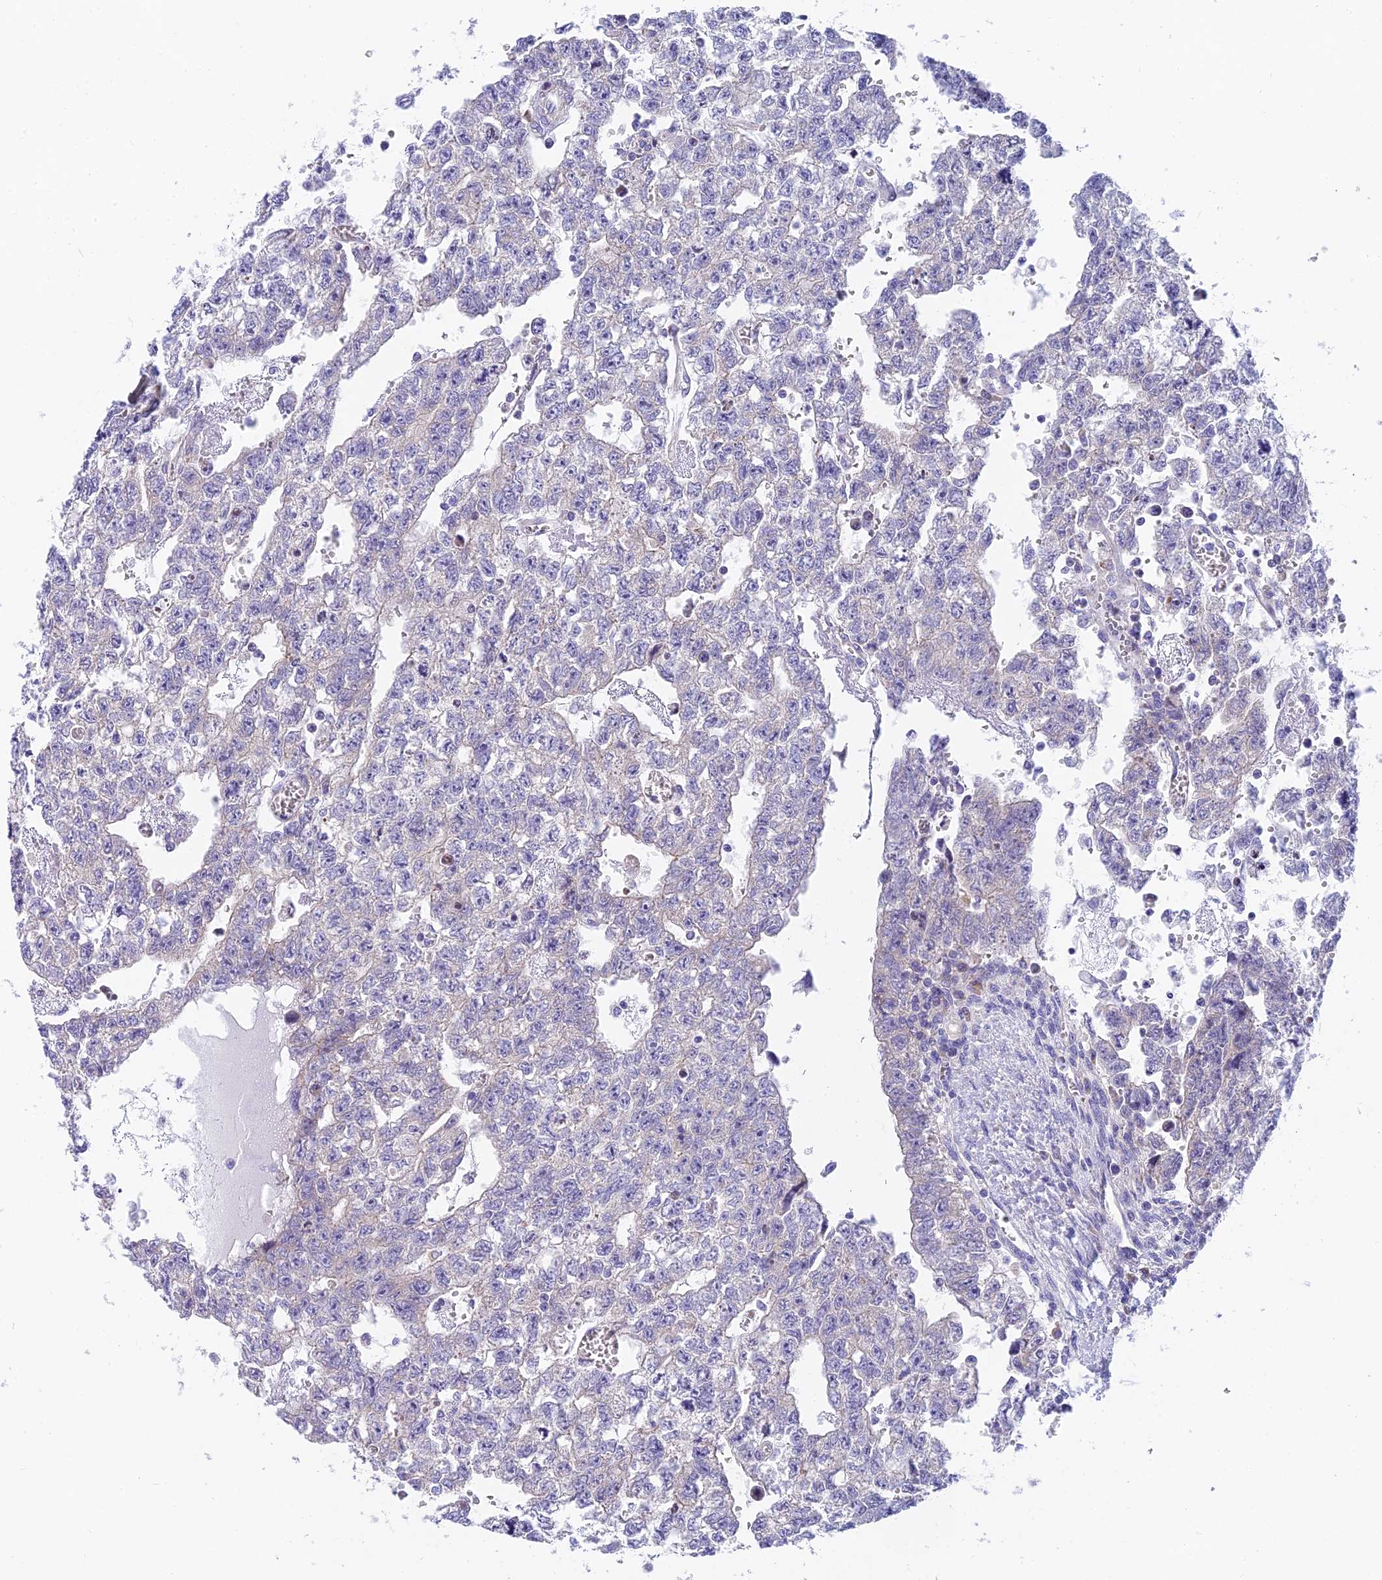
{"staining": {"intensity": "negative", "quantity": "none", "location": "none"}, "tissue": "testis cancer", "cell_type": "Tumor cells", "image_type": "cancer", "snomed": [{"axis": "morphology", "description": "Seminoma, NOS"}, {"axis": "morphology", "description": "Carcinoma, Embryonal, NOS"}, {"axis": "topography", "description": "Testis"}], "caption": "Tumor cells show no significant protein staining in testis cancer (embryonal carcinoma). (DAB immunohistochemistry visualized using brightfield microscopy, high magnification).", "gene": "MVB12A", "patient": {"sex": "male", "age": 38}}